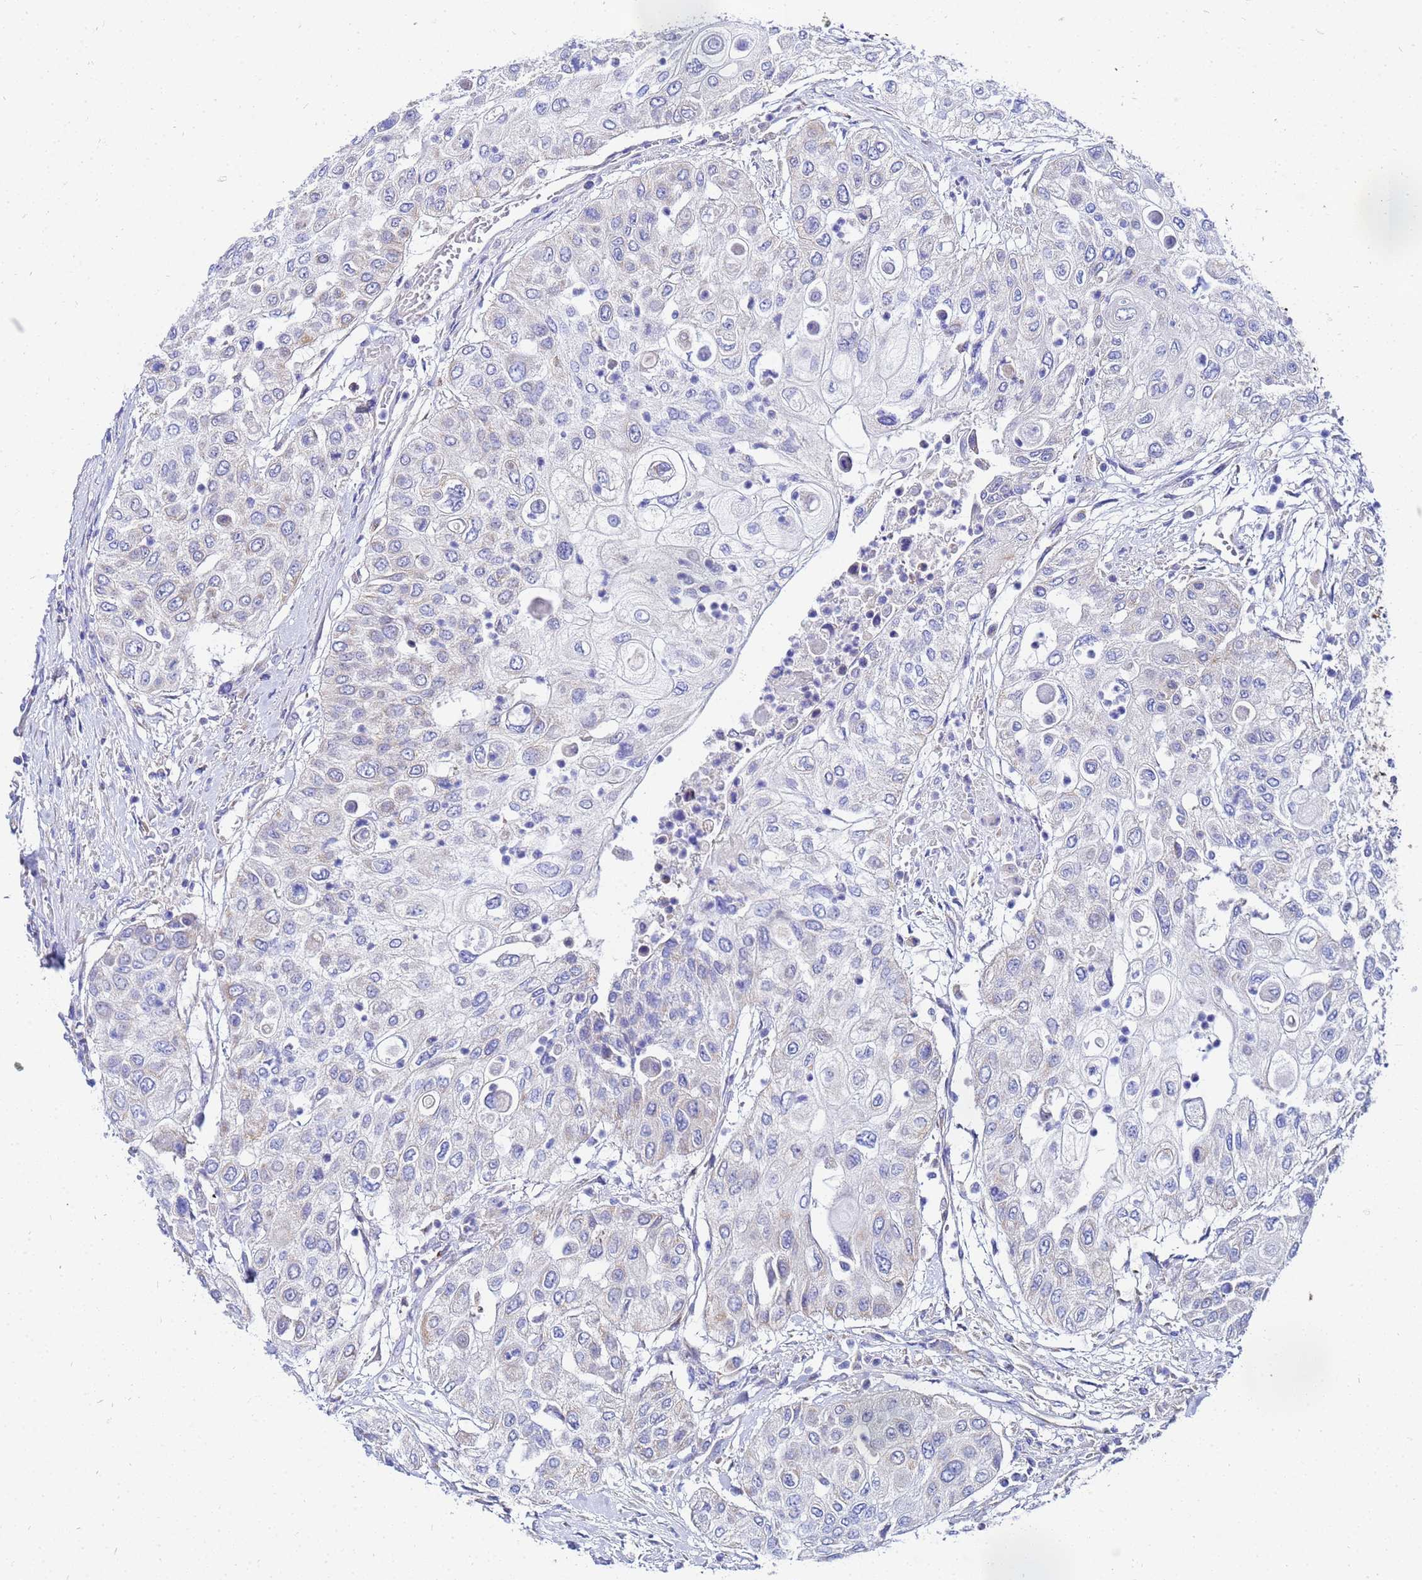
{"staining": {"intensity": "negative", "quantity": "none", "location": "none"}, "tissue": "urothelial cancer", "cell_type": "Tumor cells", "image_type": "cancer", "snomed": [{"axis": "morphology", "description": "Urothelial carcinoma, High grade"}, {"axis": "topography", "description": "Urinary bladder"}], "caption": "Urothelial carcinoma (high-grade) was stained to show a protein in brown. There is no significant expression in tumor cells.", "gene": "FAHD2A", "patient": {"sex": "female", "age": 79}}